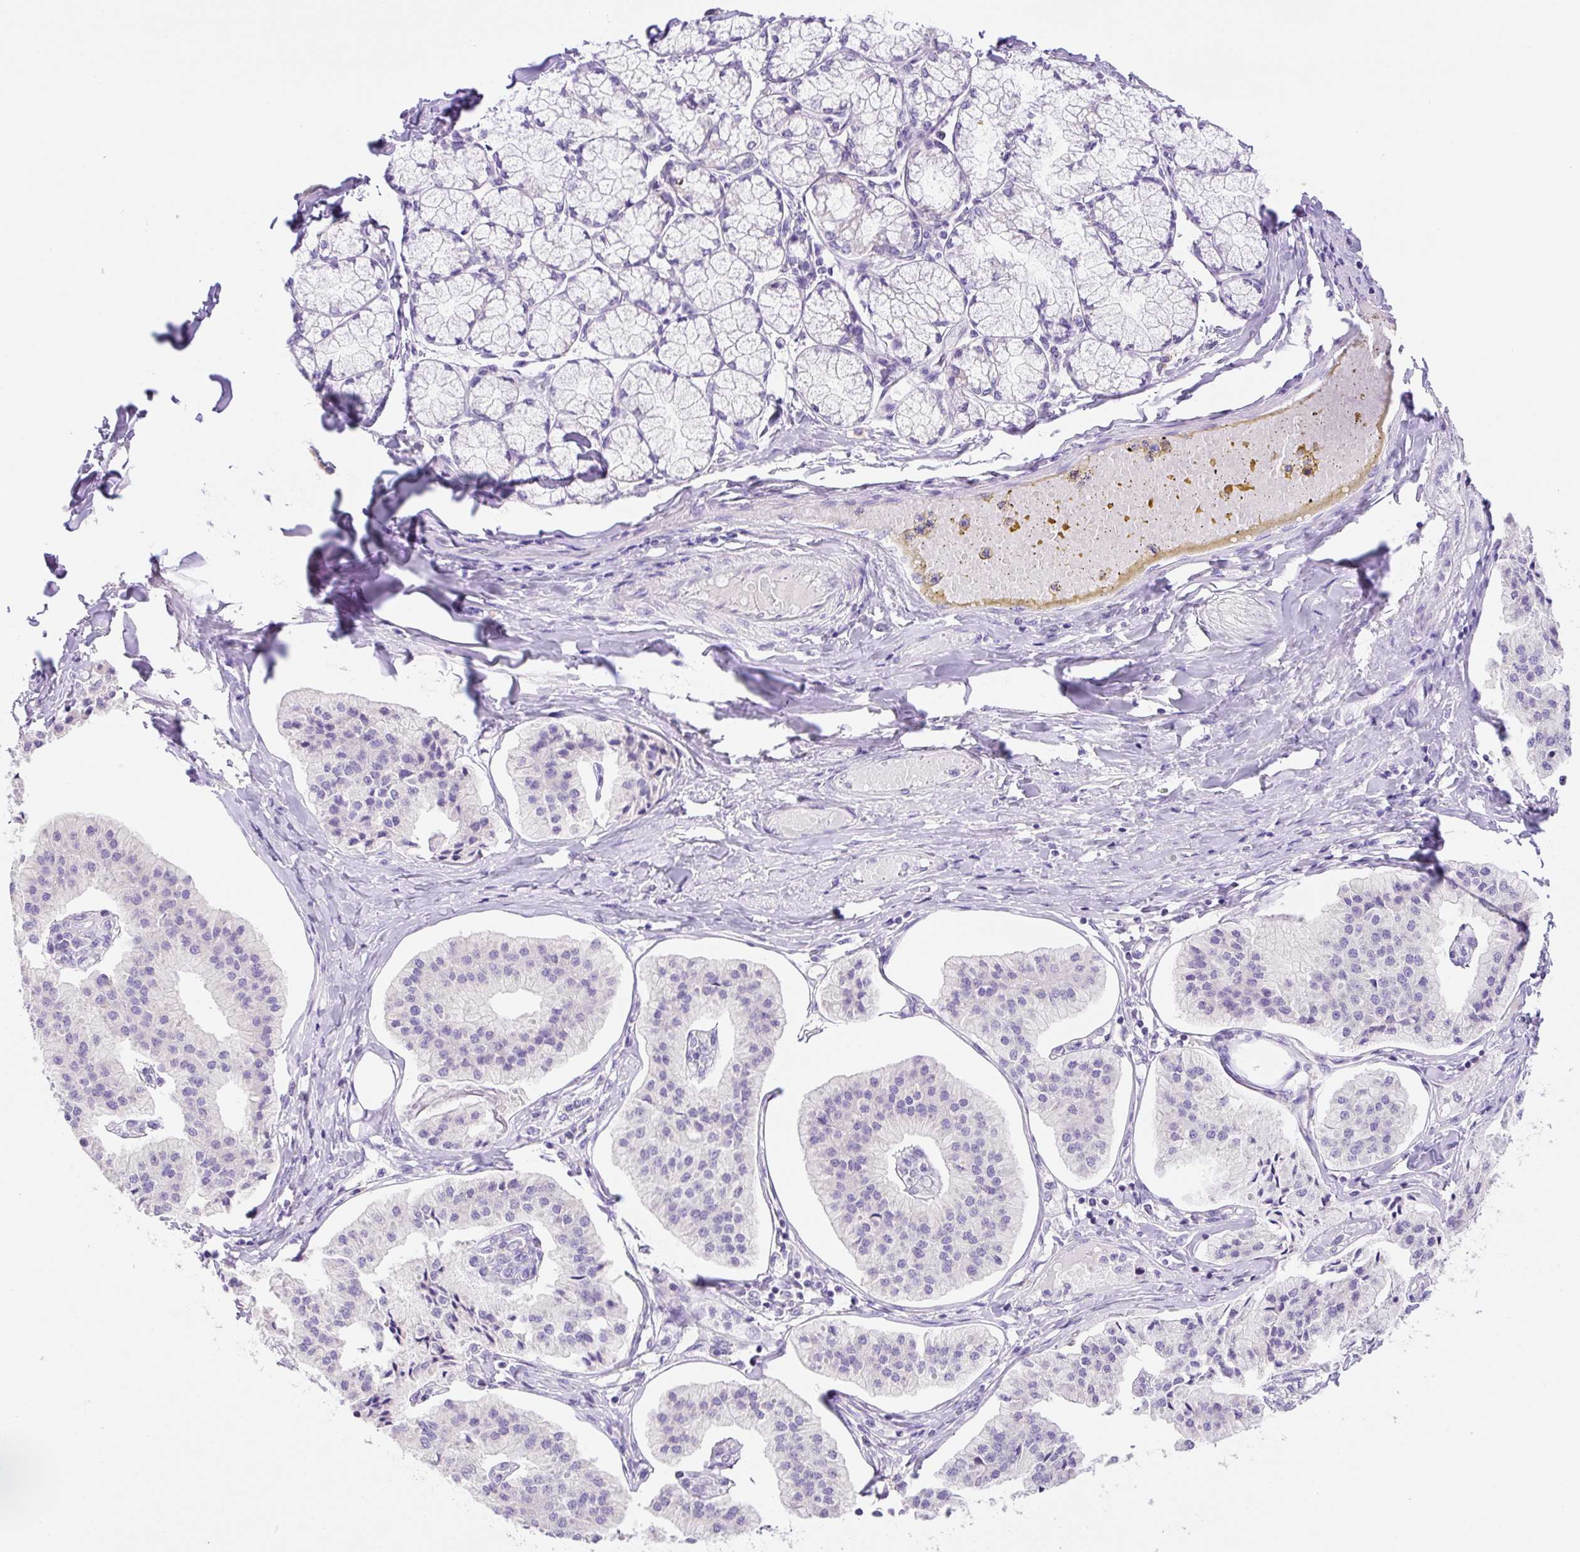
{"staining": {"intensity": "negative", "quantity": "none", "location": "none"}, "tissue": "pancreatic cancer", "cell_type": "Tumor cells", "image_type": "cancer", "snomed": [{"axis": "morphology", "description": "Adenocarcinoma, NOS"}, {"axis": "topography", "description": "Pancreas"}], "caption": "This photomicrograph is of pancreatic cancer stained with immunohistochemistry to label a protein in brown with the nuclei are counter-stained blue. There is no staining in tumor cells.", "gene": "NDST3", "patient": {"sex": "female", "age": 50}}